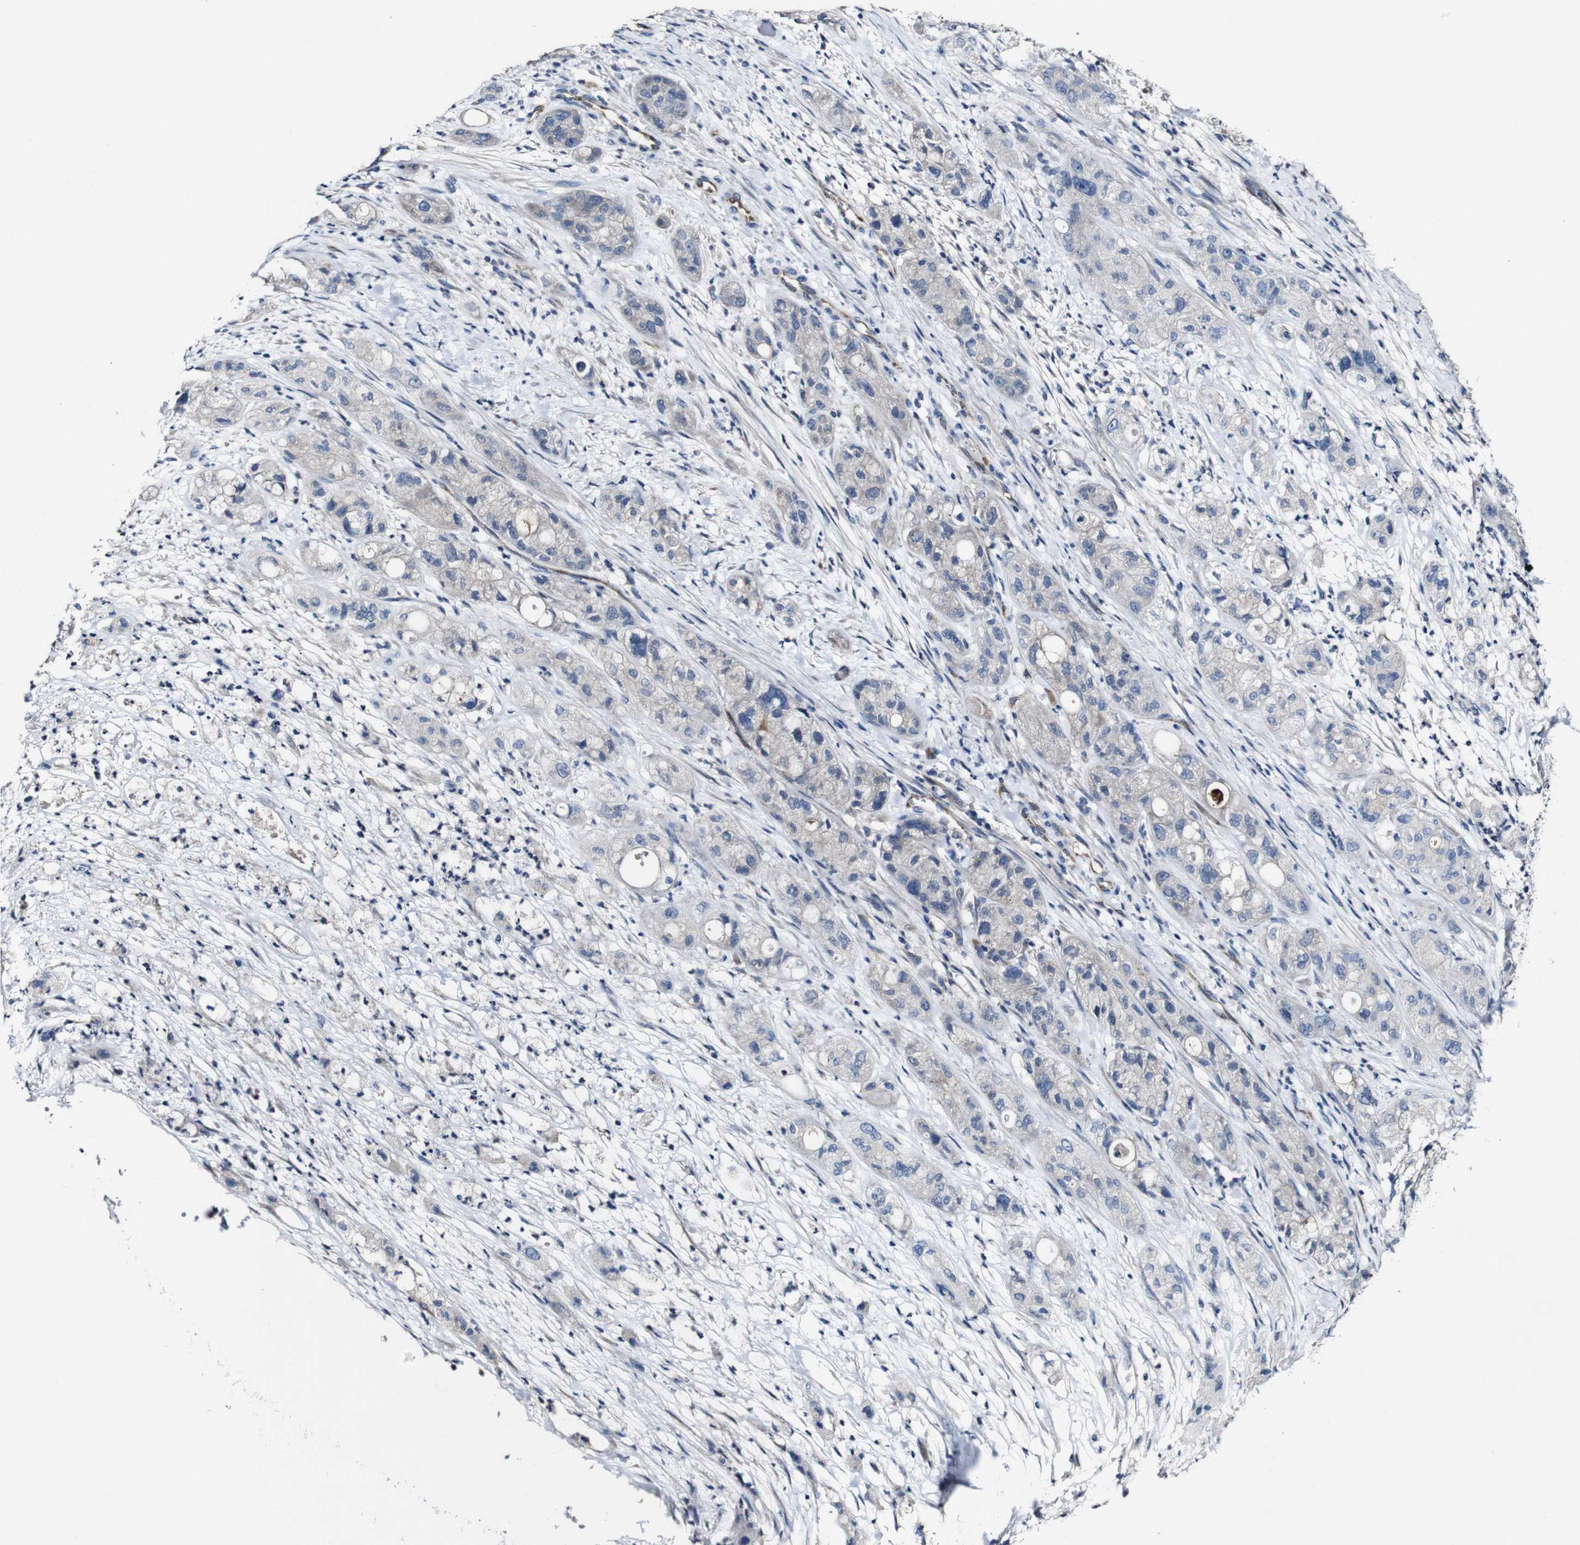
{"staining": {"intensity": "negative", "quantity": "none", "location": "none"}, "tissue": "pancreatic cancer", "cell_type": "Tumor cells", "image_type": "cancer", "snomed": [{"axis": "morphology", "description": "Adenocarcinoma, NOS"}, {"axis": "topography", "description": "Pancreas"}], "caption": "An immunohistochemistry photomicrograph of adenocarcinoma (pancreatic) is shown. There is no staining in tumor cells of adenocarcinoma (pancreatic).", "gene": "GRAMD1A", "patient": {"sex": "female", "age": 78}}